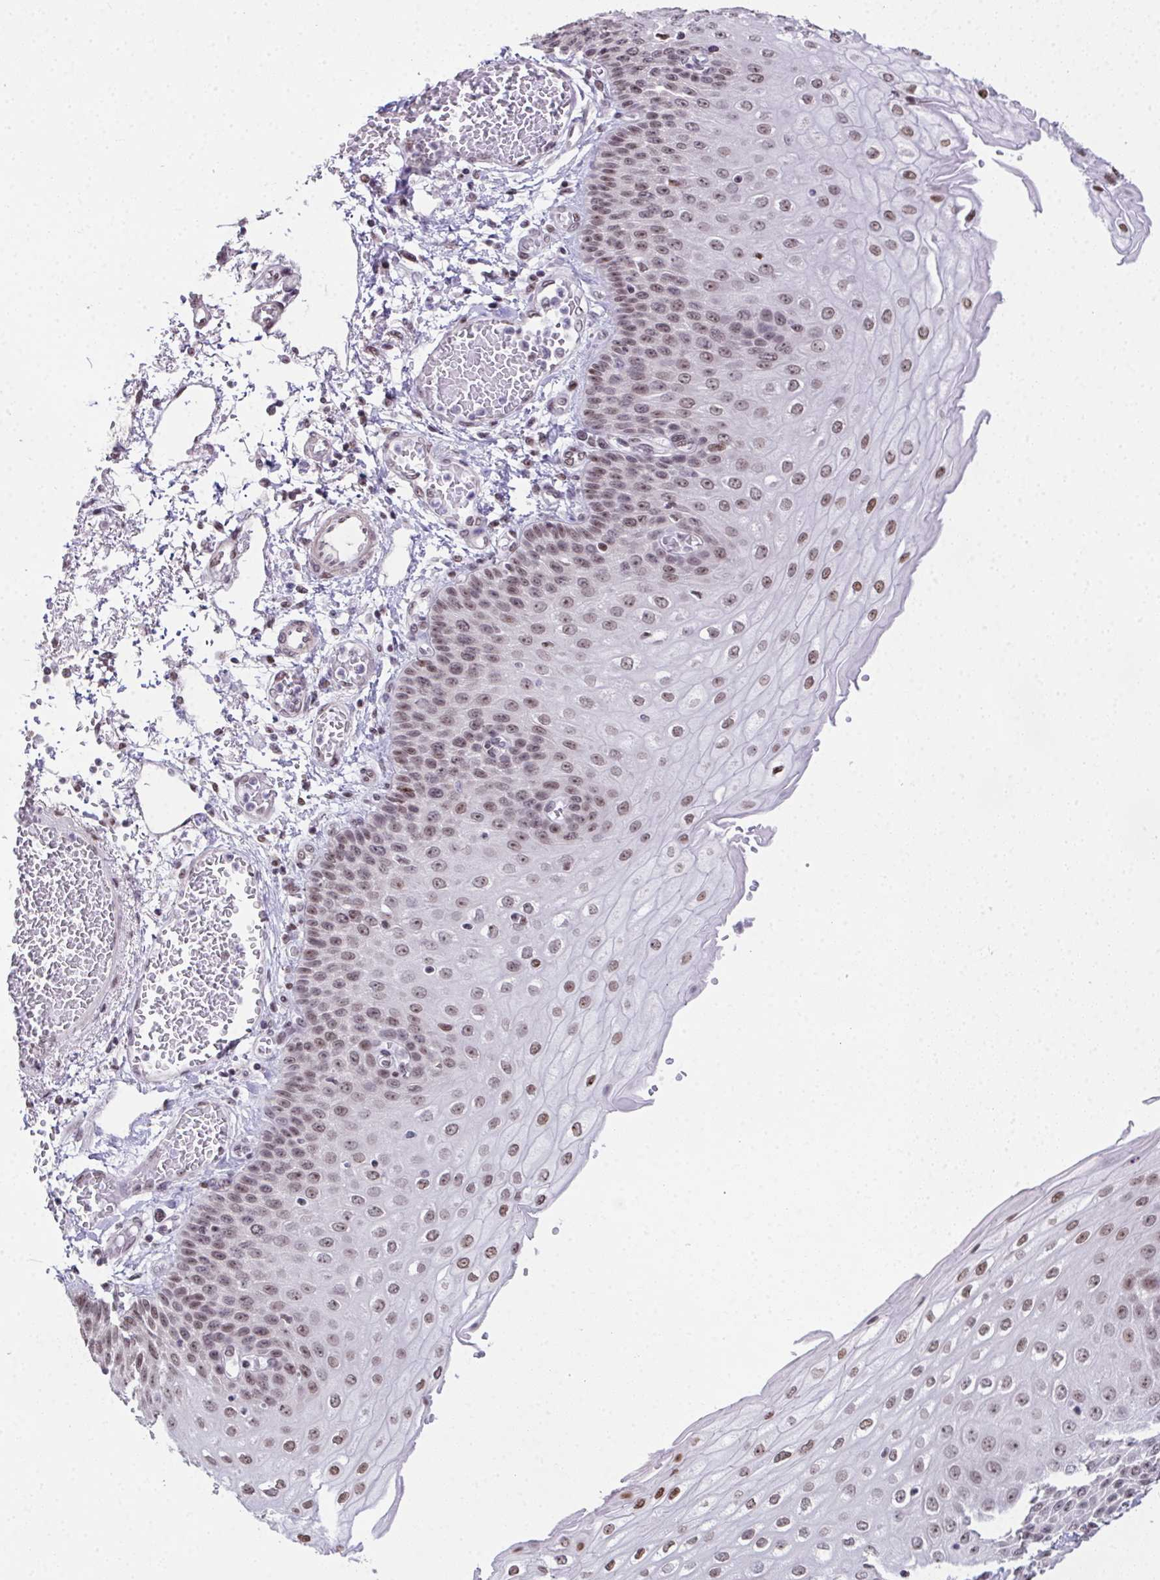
{"staining": {"intensity": "moderate", "quantity": ">75%", "location": "nuclear"}, "tissue": "esophagus", "cell_type": "Squamous epithelial cells", "image_type": "normal", "snomed": [{"axis": "morphology", "description": "Normal tissue, NOS"}, {"axis": "morphology", "description": "Adenocarcinoma, NOS"}, {"axis": "topography", "description": "Esophagus"}], "caption": "Protein expression analysis of normal human esophagus reveals moderate nuclear expression in approximately >75% of squamous epithelial cells.", "gene": "ZNF800", "patient": {"sex": "male", "age": 81}}